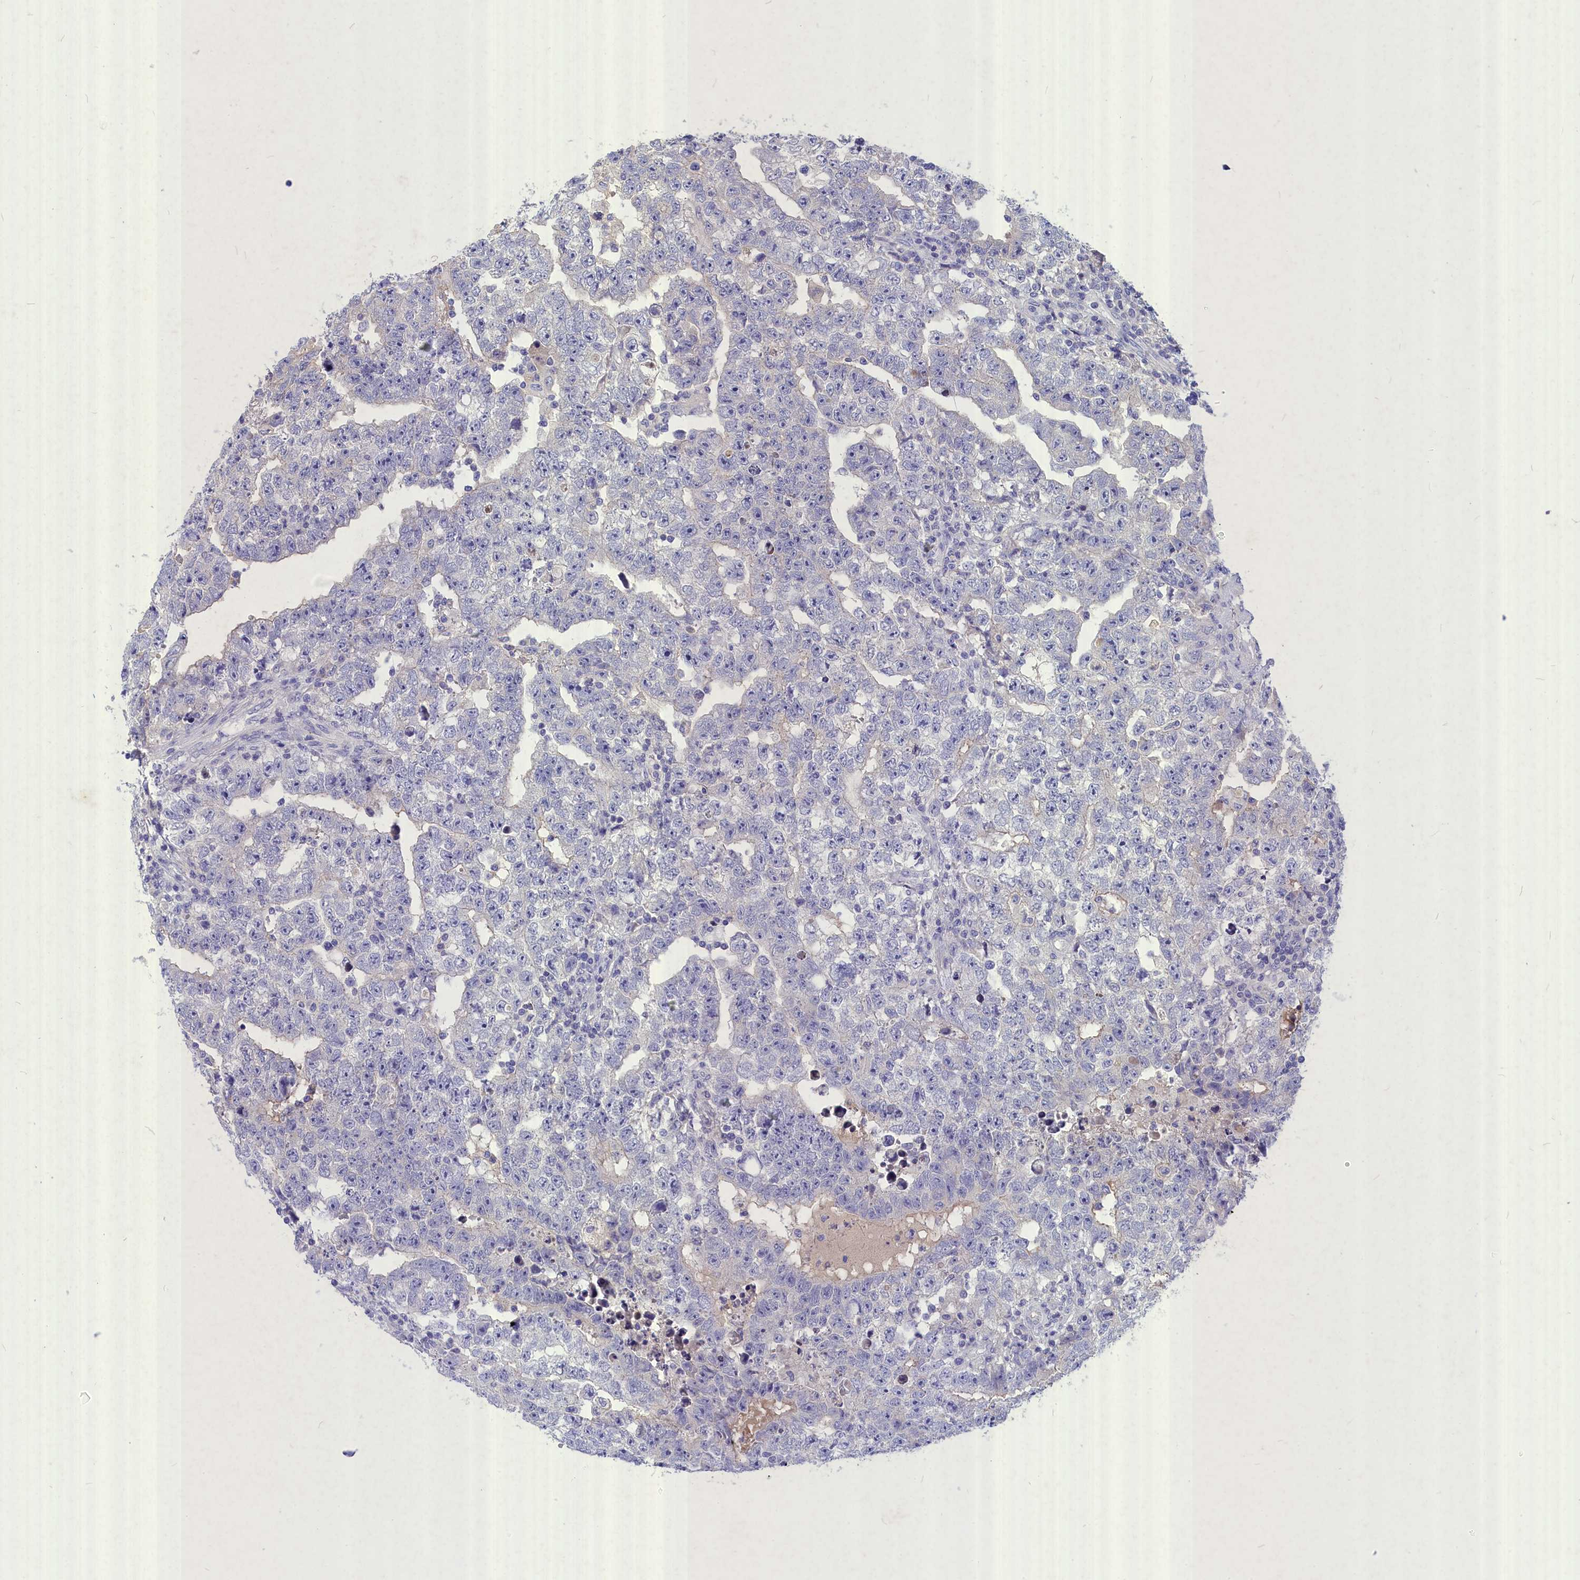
{"staining": {"intensity": "negative", "quantity": "none", "location": "none"}, "tissue": "testis cancer", "cell_type": "Tumor cells", "image_type": "cancer", "snomed": [{"axis": "morphology", "description": "Carcinoma, Embryonal, NOS"}, {"axis": "topography", "description": "Testis"}], "caption": "The IHC micrograph has no significant expression in tumor cells of testis cancer (embryonal carcinoma) tissue. Nuclei are stained in blue.", "gene": "DEFB119", "patient": {"sex": "male", "age": 25}}